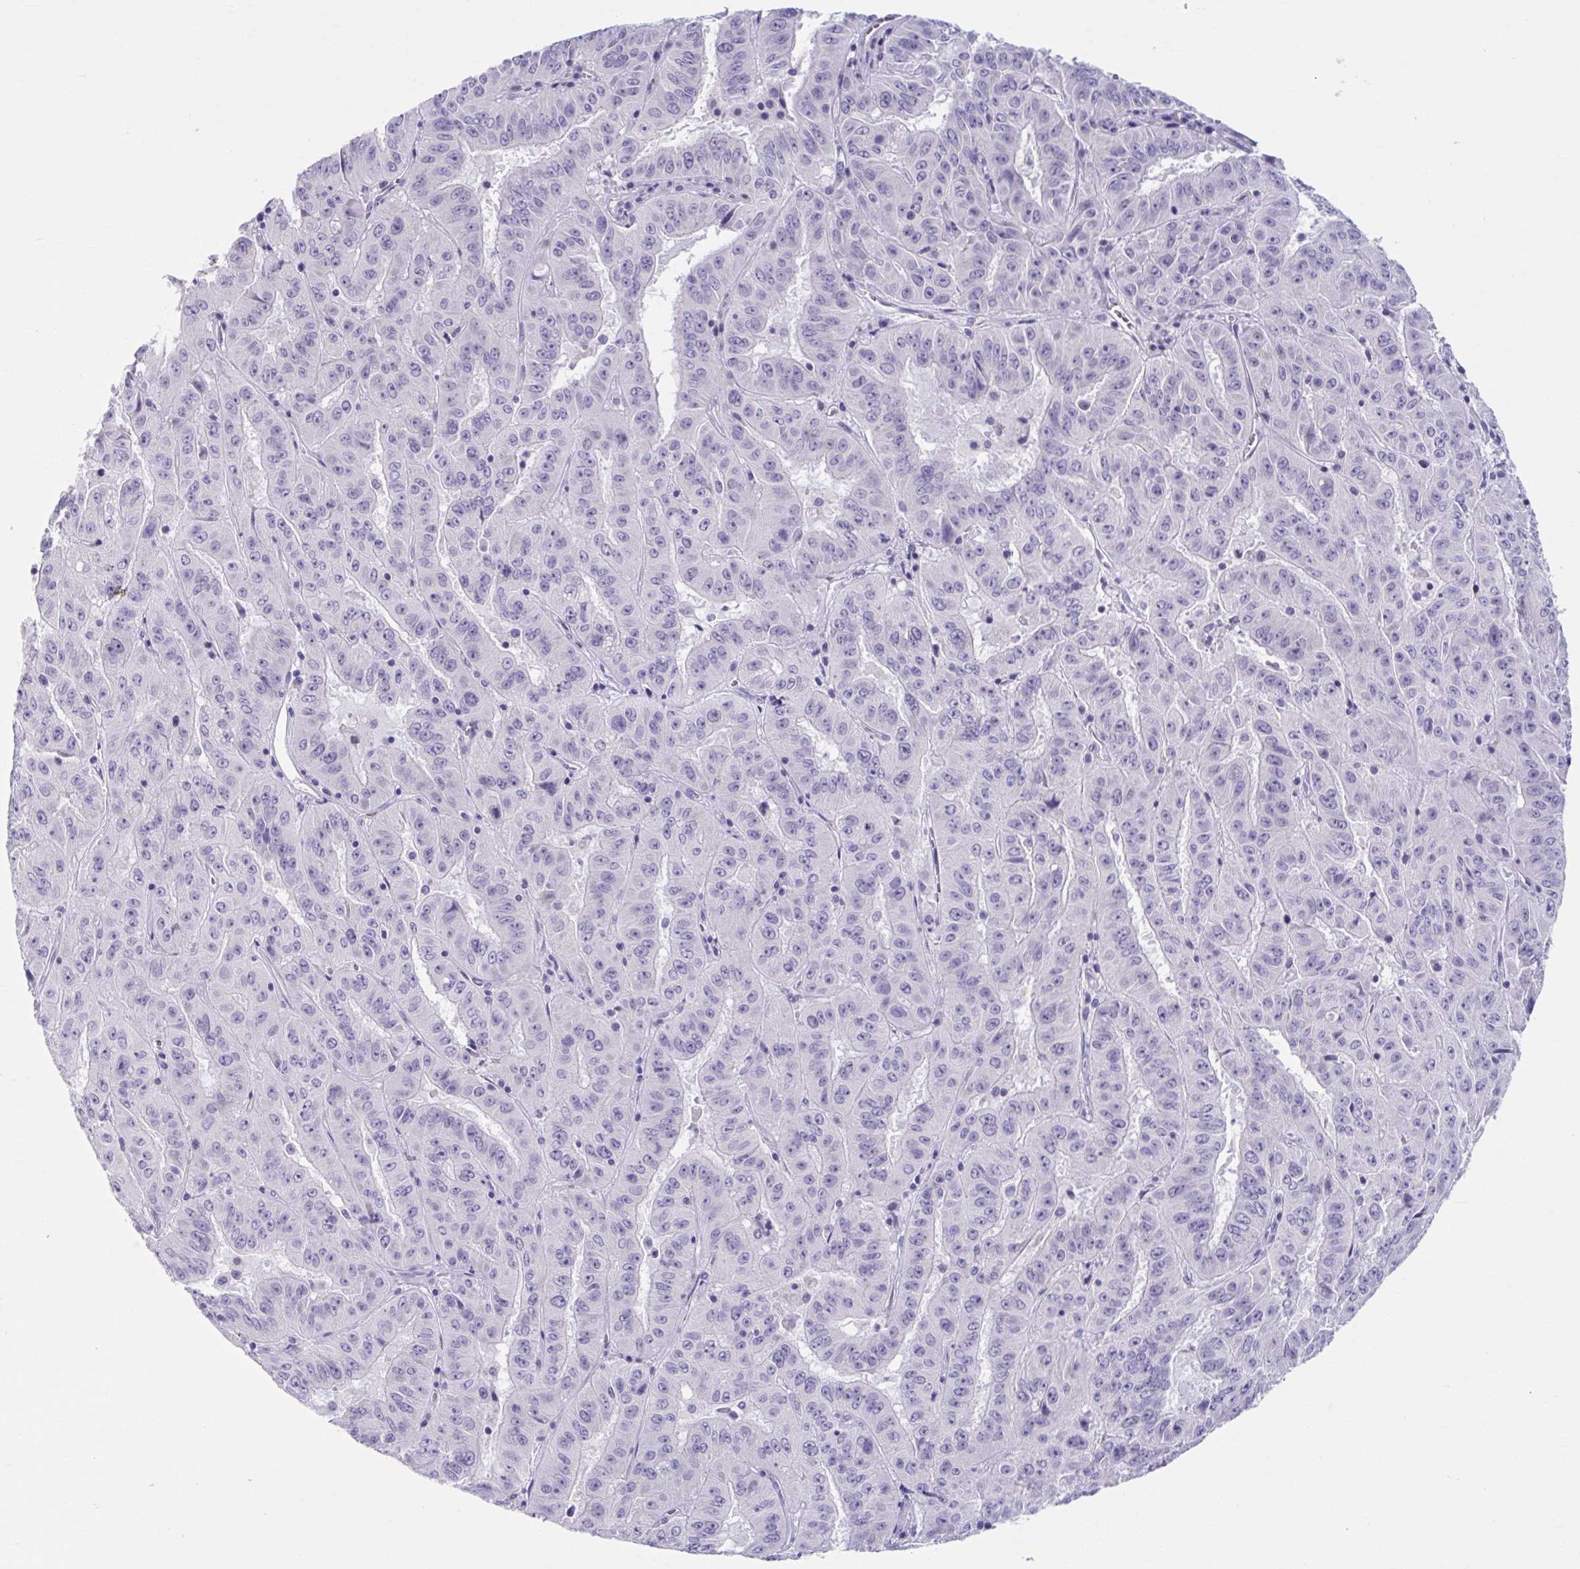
{"staining": {"intensity": "negative", "quantity": "none", "location": "none"}, "tissue": "pancreatic cancer", "cell_type": "Tumor cells", "image_type": "cancer", "snomed": [{"axis": "morphology", "description": "Adenocarcinoma, NOS"}, {"axis": "topography", "description": "Pancreas"}], "caption": "Immunohistochemical staining of human pancreatic adenocarcinoma displays no significant expression in tumor cells.", "gene": "CCDC105", "patient": {"sex": "male", "age": 63}}